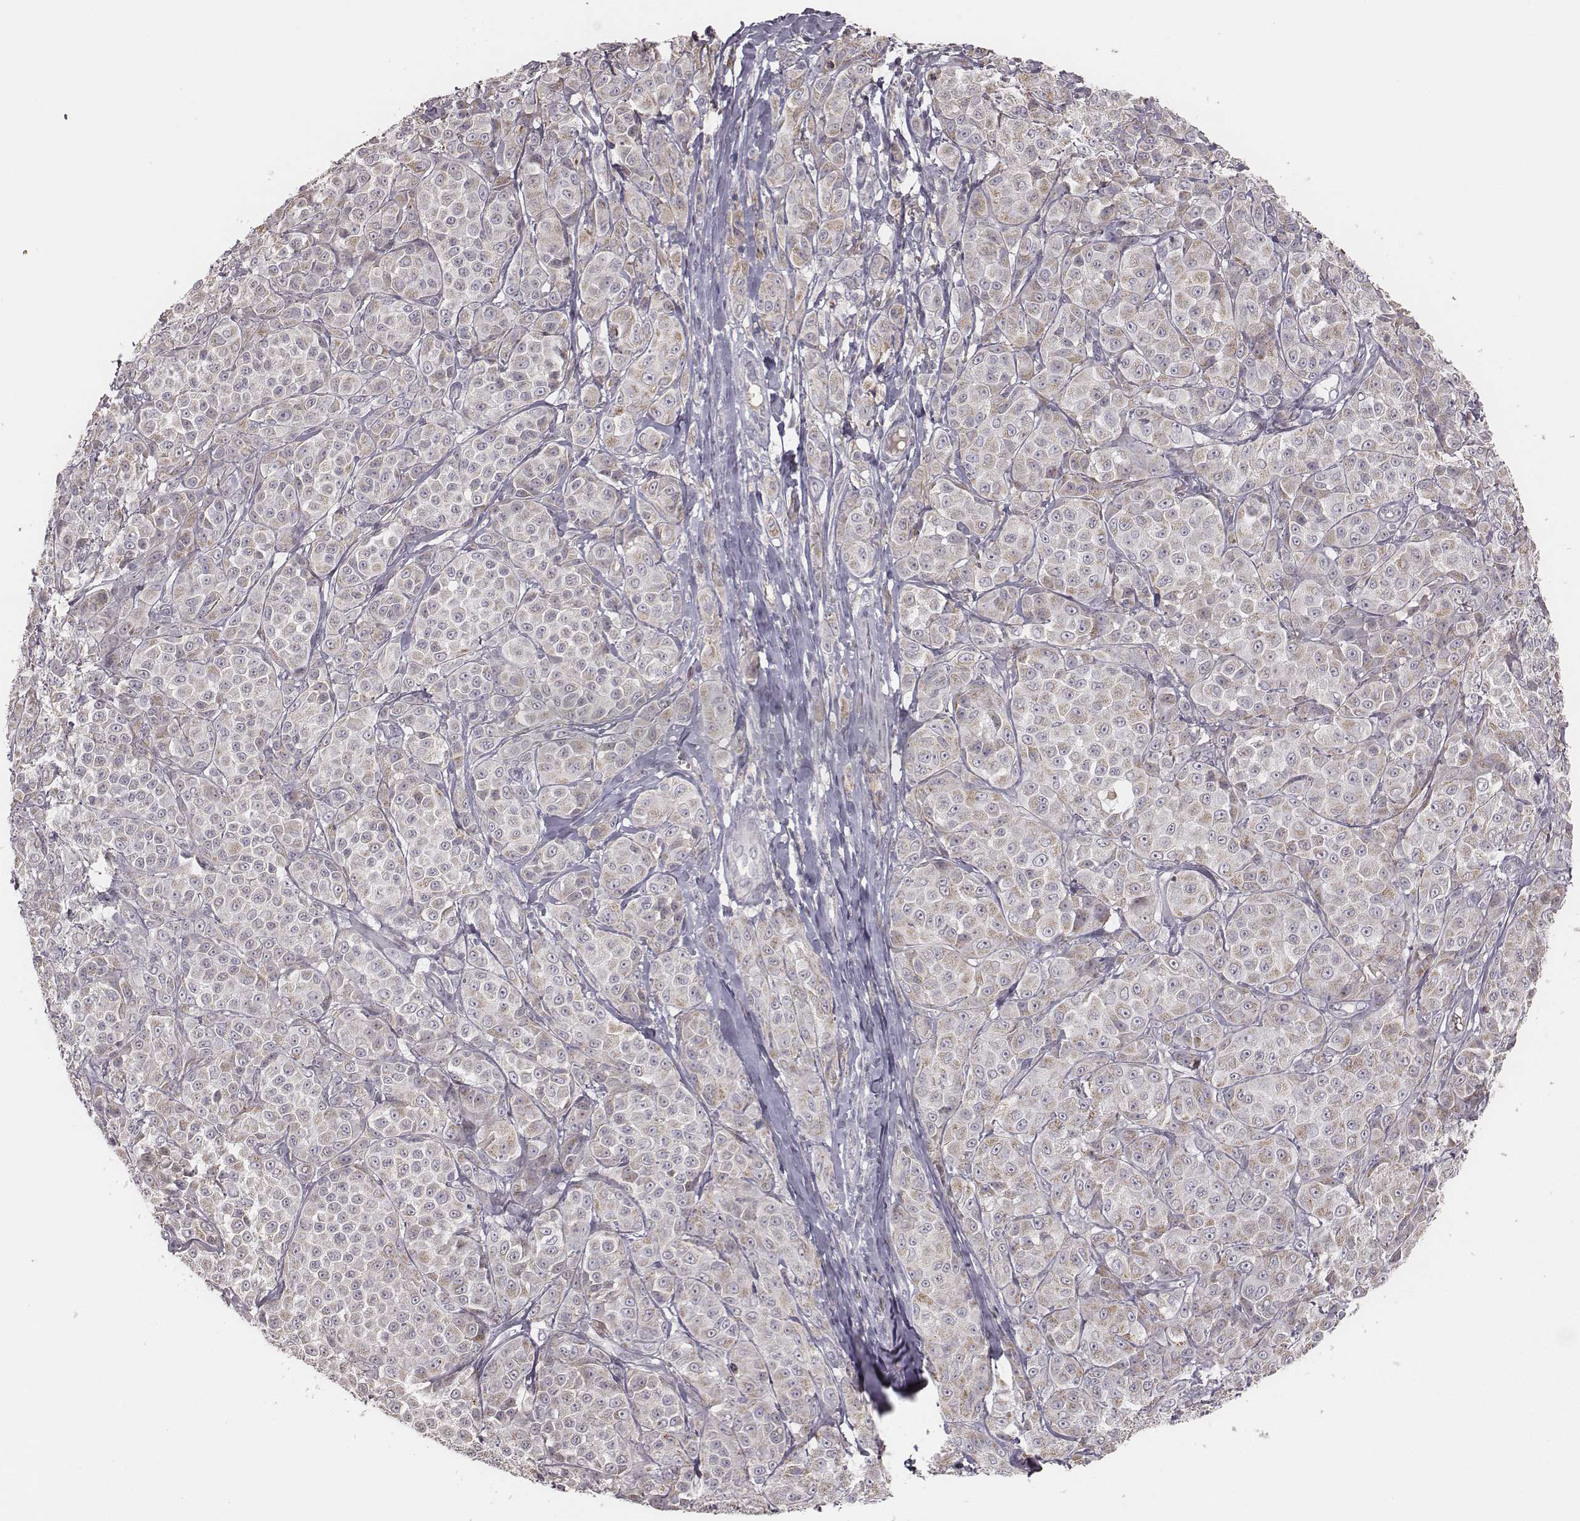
{"staining": {"intensity": "weak", "quantity": "25%-75%", "location": "cytoplasmic/membranous"}, "tissue": "melanoma", "cell_type": "Tumor cells", "image_type": "cancer", "snomed": [{"axis": "morphology", "description": "Malignant melanoma, NOS"}, {"axis": "topography", "description": "Skin"}], "caption": "A histopathology image of human malignant melanoma stained for a protein shows weak cytoplasmic/membranous brown staining in tumor cells.", "gene": "TLX3", "patient": {"sex": "male", "age": 89}}